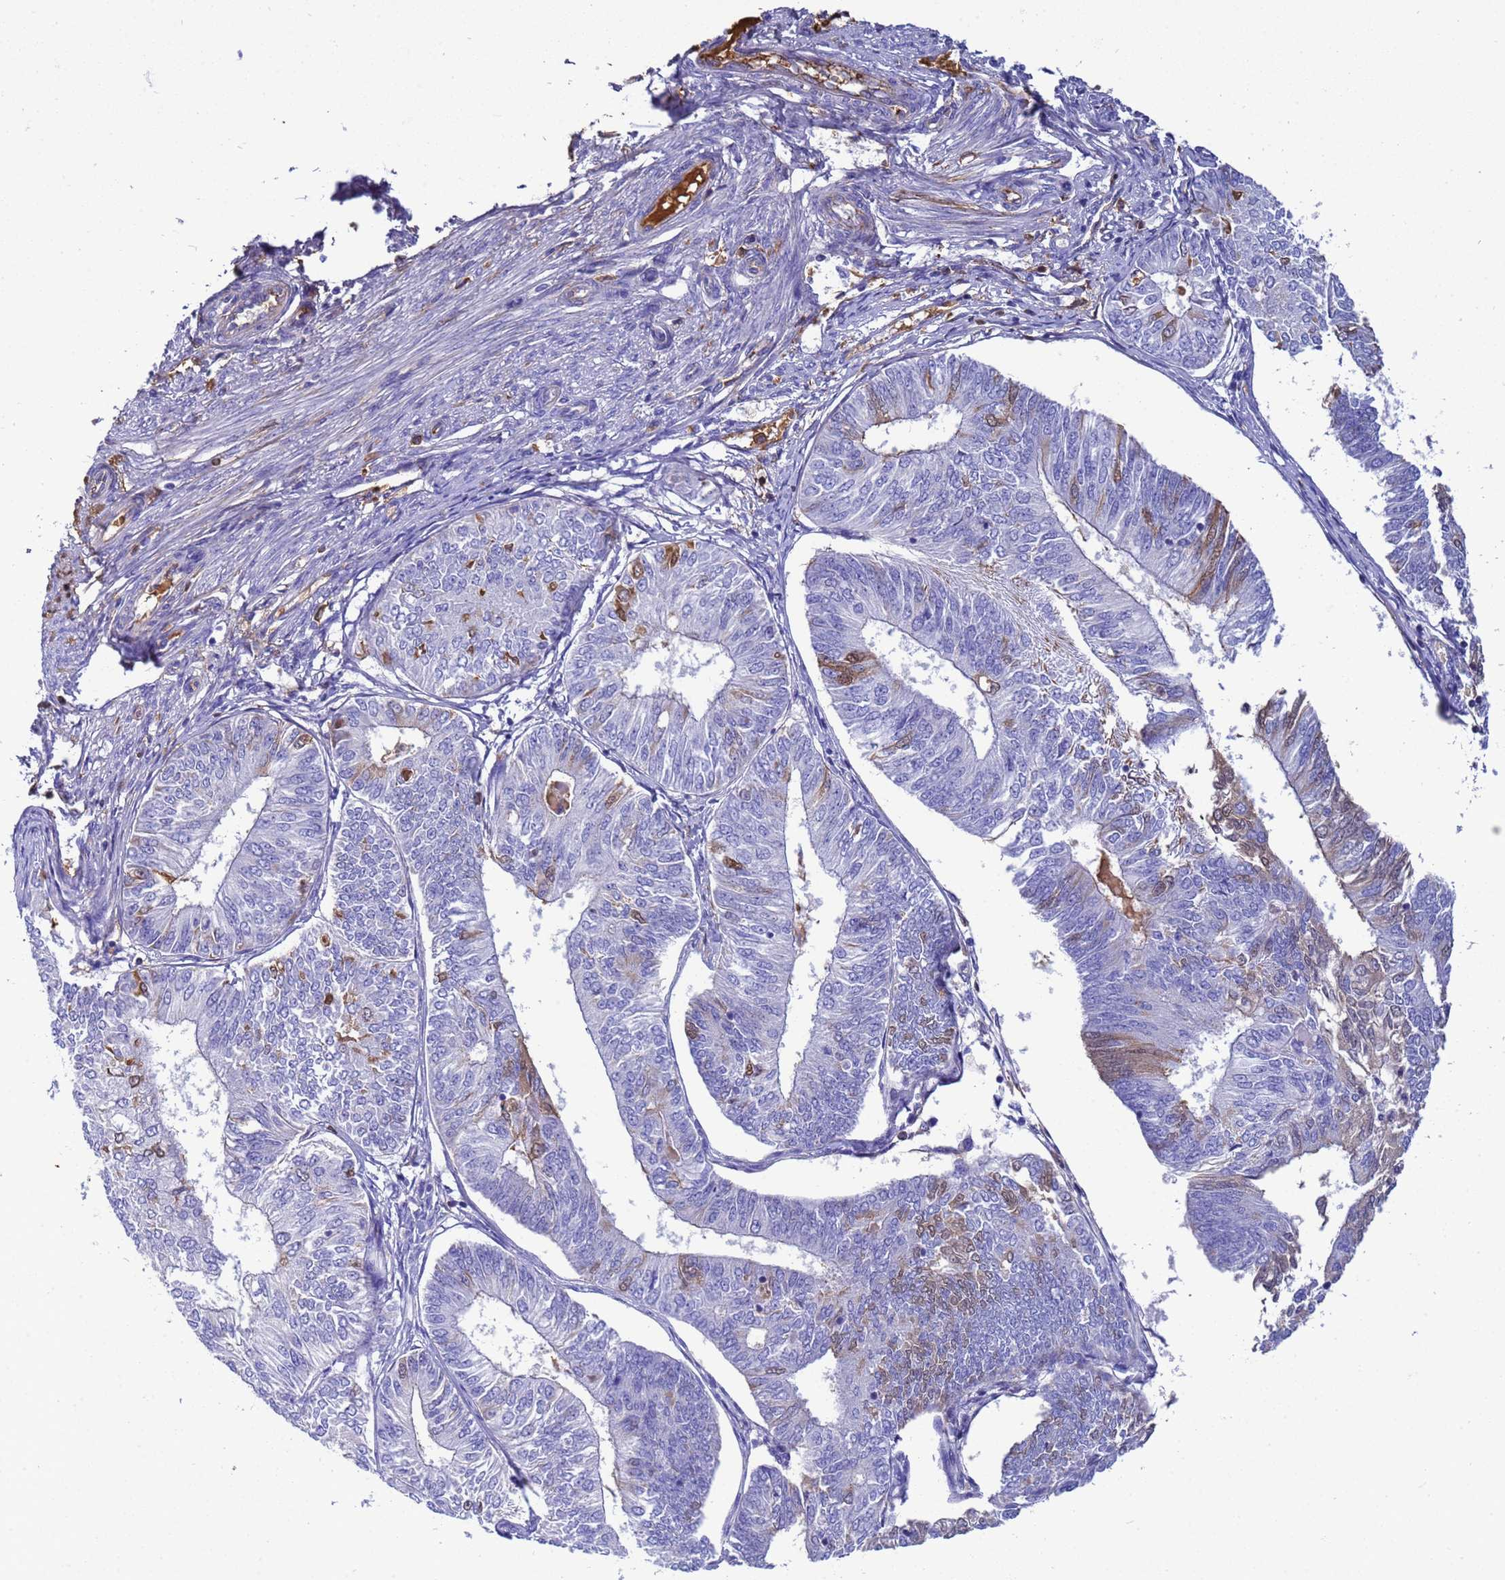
{"staining": {"intensity": "weak", "quantity": "<25%", "location": "cytoplasmic/membranous"}, "tissue": "endometrial cancer", "cell_type": "Tumor cells", "image_type": "cancer", "snomed": [{"axis": "morphology", "description": "Adenocarcinoma, NOS"}, {"axis": "topography", "description": "Endometrium"}], "caption": "This is an immunohistochemistry image of adenocarcinoma (endometrial). There is no staining in tumor cells.", "gene": "H1-7", "patient": {"sex": "female", "age": 58}}